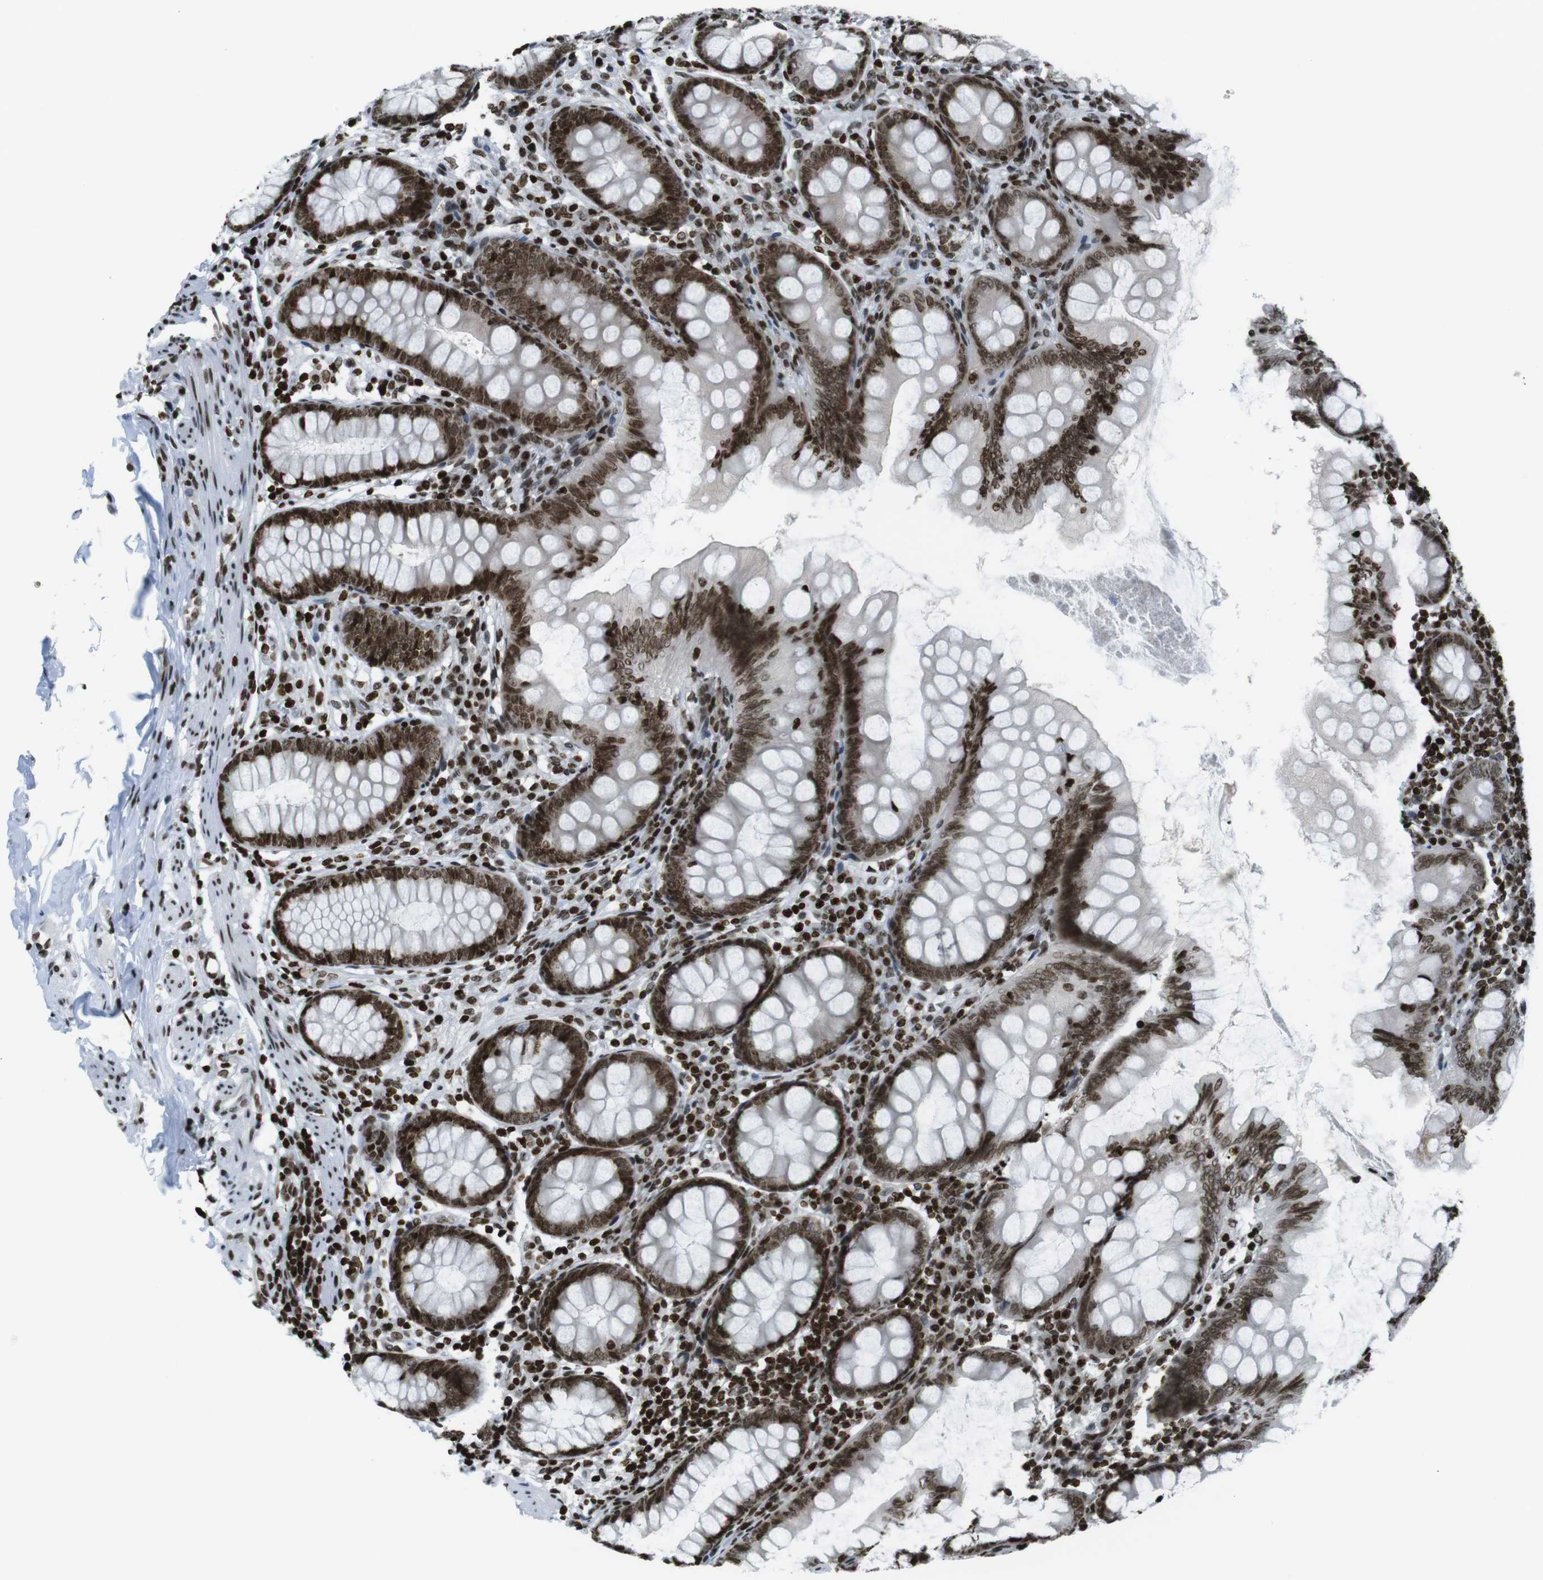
{"staining": {"intensity": "strong", "quantity": ">75%", "location": "nuclear"}, "tissue": "appendix", "cell_type": "Glandular cells", "image_type": "normal", "snomed": [{"axis": "morphology", "description": "Normal tissue, NOS"}, {"axis": "topography", "description": "Appendix"}], "caption": "IHC micrograph of benign appendix: appendix stained using immunohistochemistry (IHC) displays high levels of strong protein expression localized specifically in the nuclear of glandular cells, appearing as a nuclear brown color.", "gene": "H2AC8", "patient": {"sex": "female", "age": 77}}